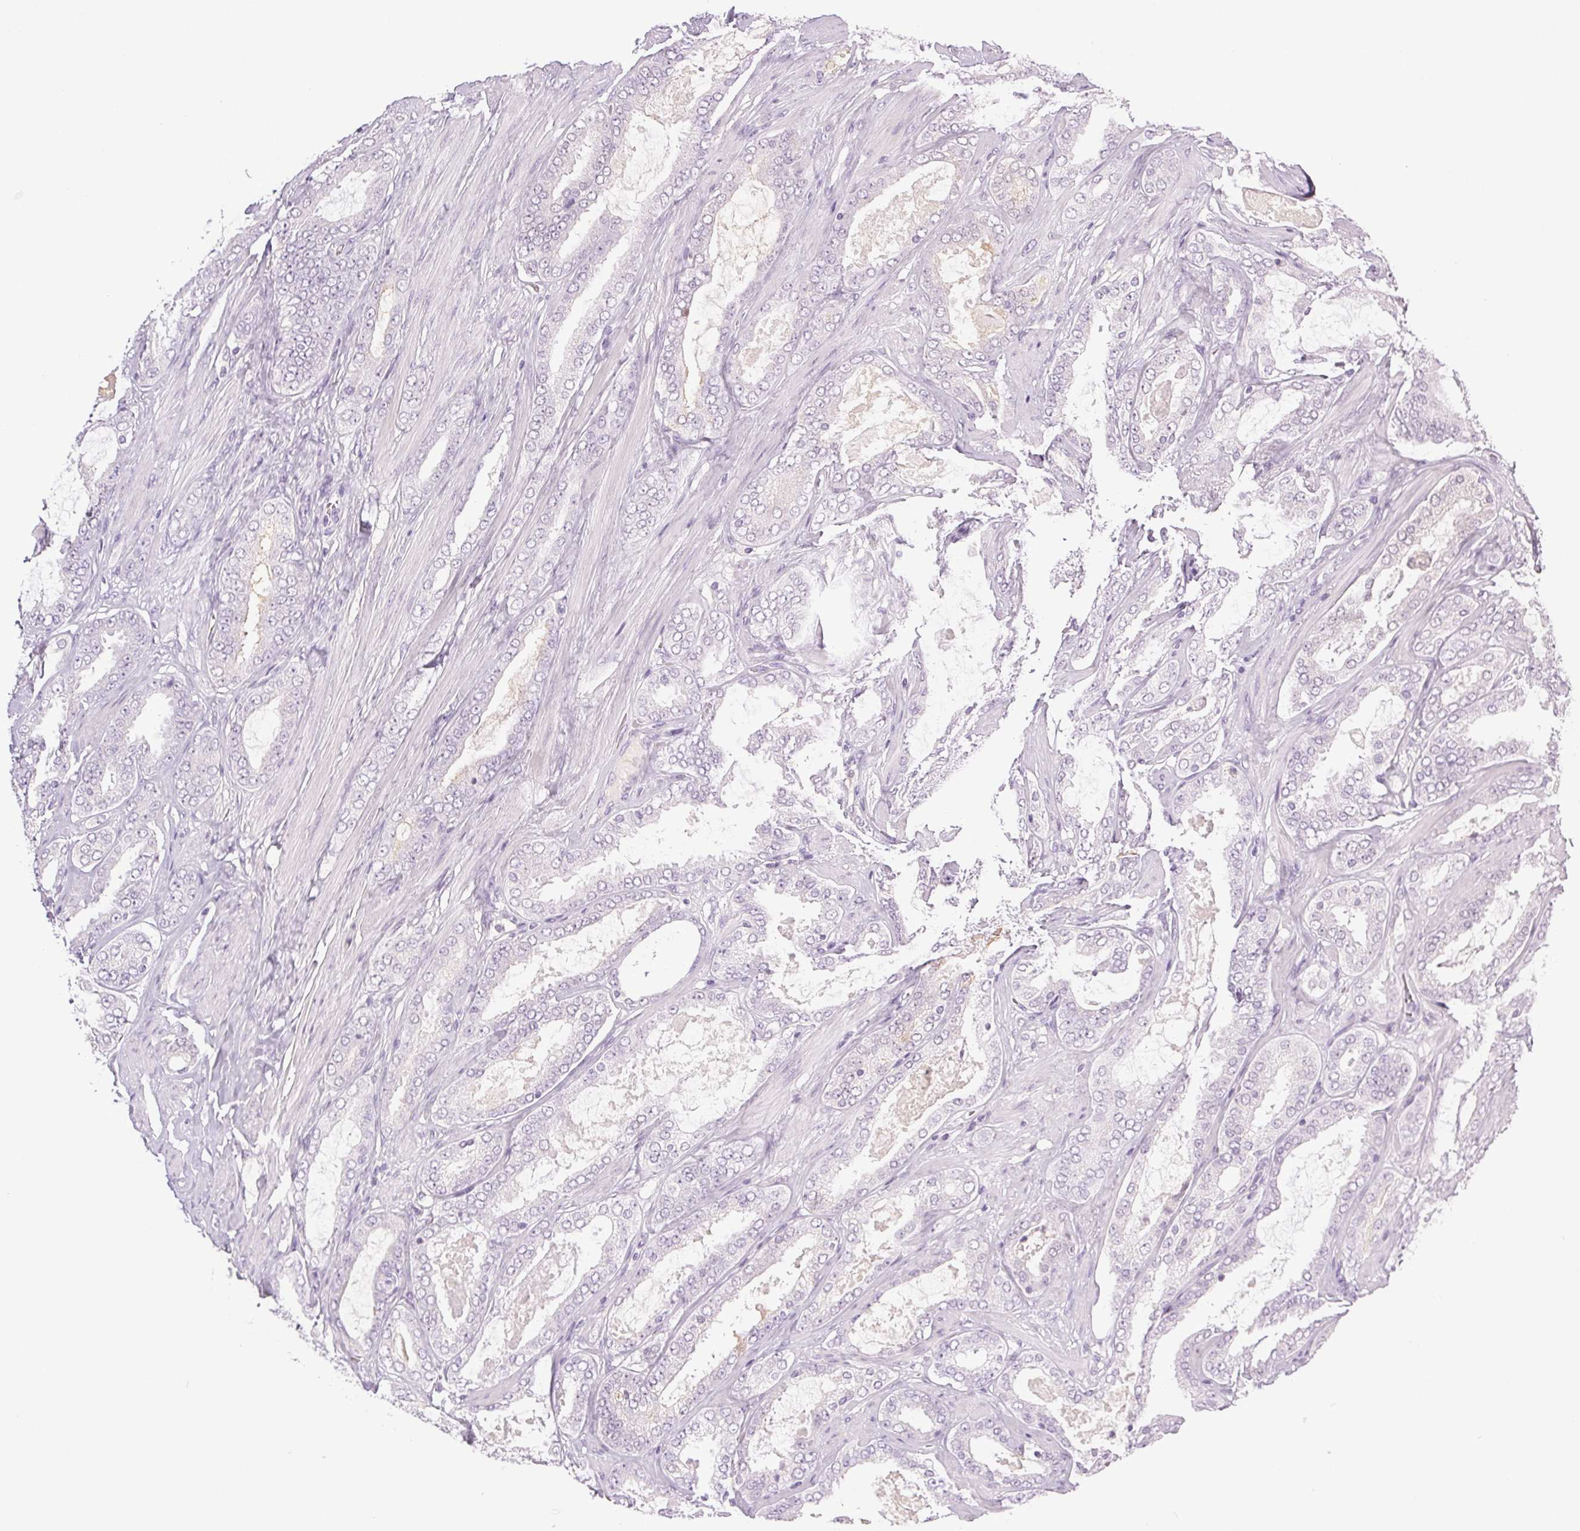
{"staining": {"intensity": "negative", "quantity": "none", "location": "none"}, "tissue": "prostate cancer", "cell_type": "Tumor cells", "image_type": "cancer", "snomed": [{"axis": "morphology", "description": "Adenocarcinoma, High grade"}, {"axis": "topography", "description": "Prostate"}], "caption": "This is an IHC image of human adenocarcinoma (high-grade) (prostate). There is no staining in tumor cells.", "gene": "COL7A1", "patient": {"sex": "male", "age": 63}}